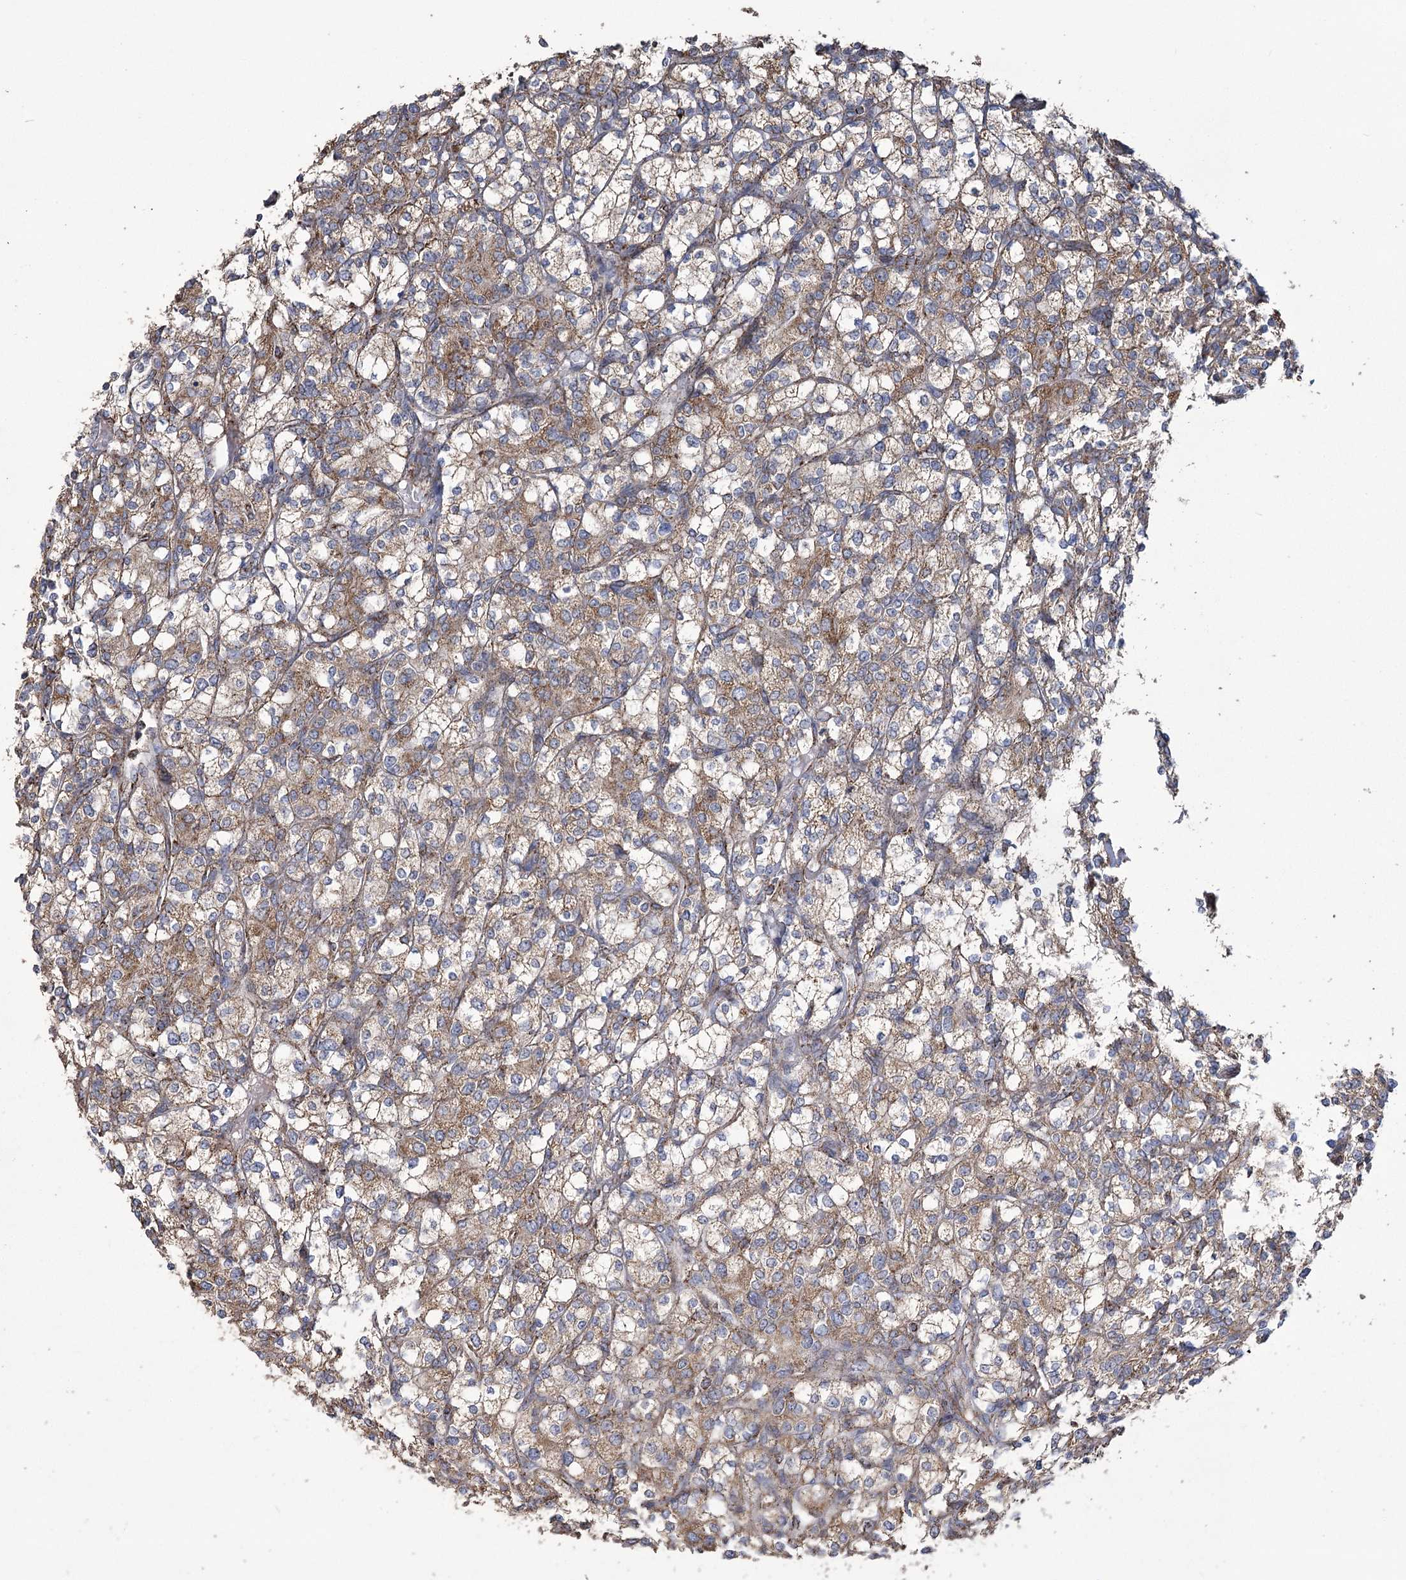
{"staining": {"intensity": "moderate", "quantity": ">75%", "location": "cytoplasmic/membranous"}, "tissue": "renal cancer", "cell_type": "Tumor cells", "image_type": "cancer", "snomed": [{"axis": "morphology", "description": "Adenocarcinoma, NOS"}, {"axis": "topography", "description": "Kidney"}], "caption": "A micrograph of renal cancer (adenocarcinoma) stained for a protein reveals moderate cytoplasmic/membranous brown staining in tumor cells.", "gene": "RANBP3L", "patient": {"sex": "male", "age": 77}}